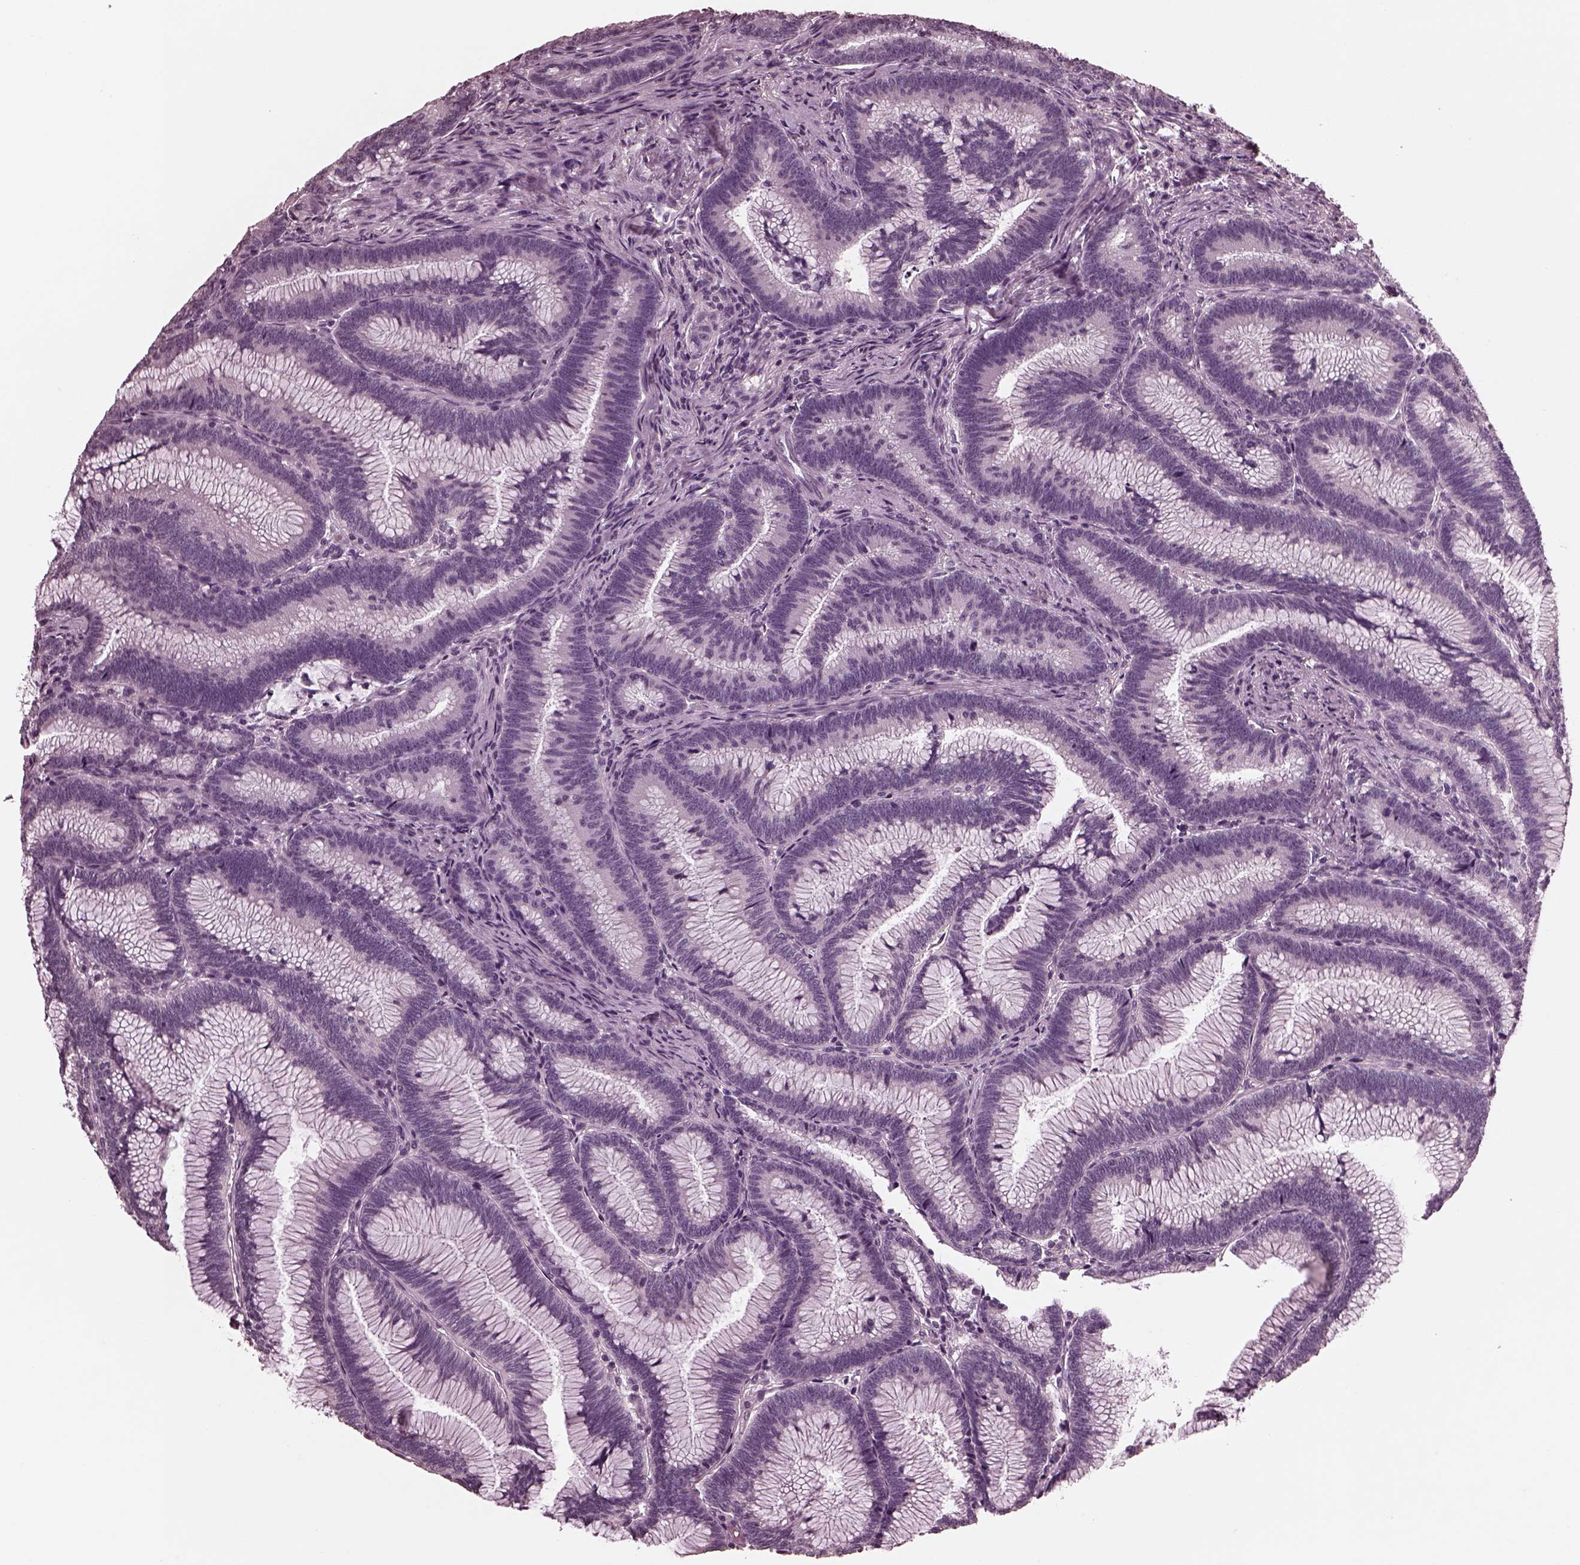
{"staining": {"intensity": "negative", "quantity": "none", "location": "none"}, "tissue": "colorectal cancer", "cell_type": "Tumor cells", "image_type": "cancer", "snomed": [{"axis": "morphology", "description": "Adenocarcinoma, NOS"}, {"axis": "topography", "description": "Colon"}], "caption": "A high-resolution image shows immunohistochemistry (IHC) staining of colorectal cancer, which demonstrates no significant expression in tumor cells.", "gene": "CGA", "patient": {"sex": "female", "age": 78}}